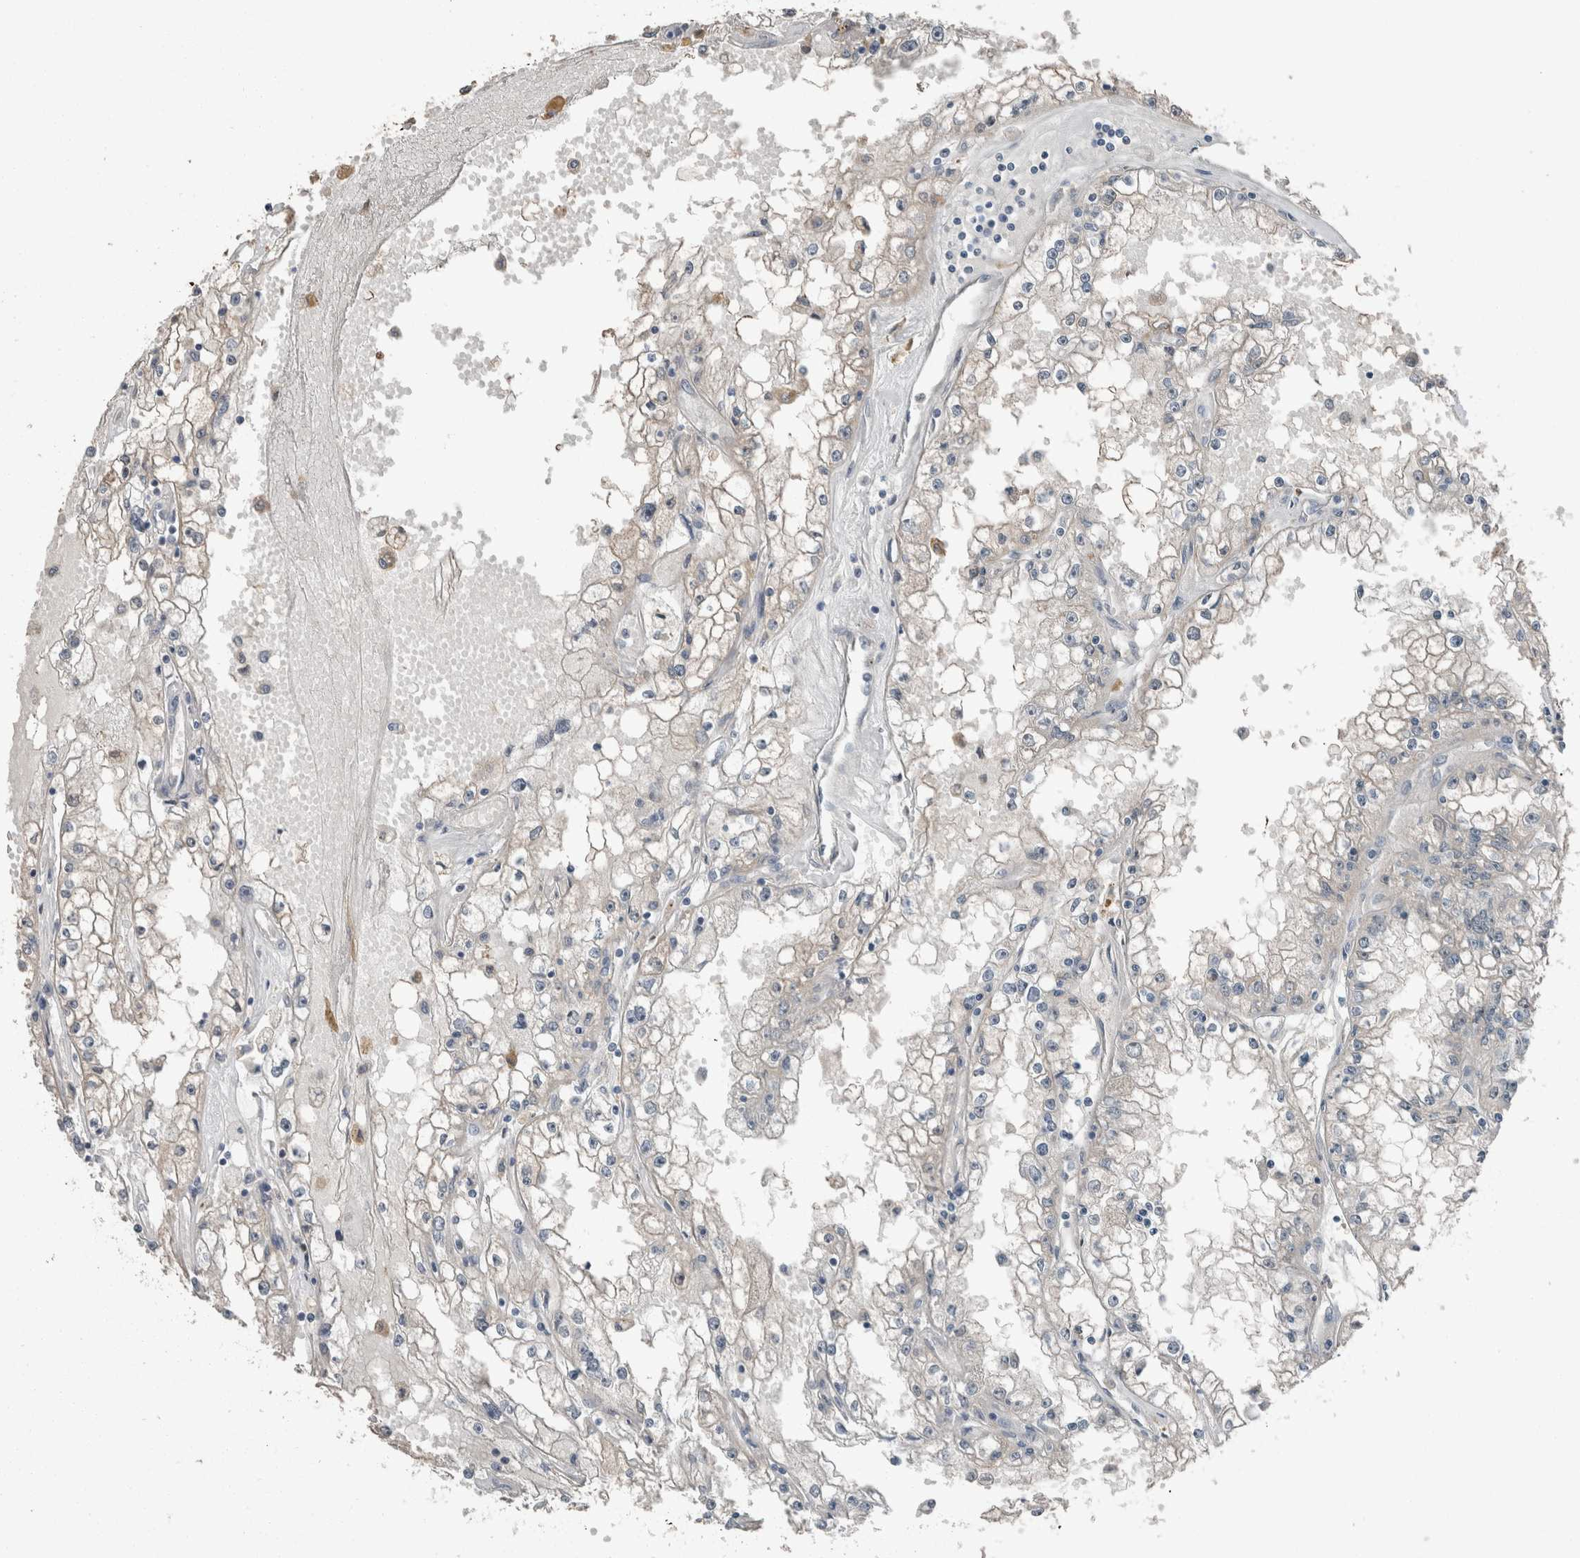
{"staining": {"intensity": "negative", "quantity": "none", "location": "none"}, "tissue": "renal cancer", "cell_type": "Tumor cells", "image_type": "cancer", "snomed": [{"axis": "morphology", "description": "Adenocarcinoma, NOS"}, {"axis": "topography", "description": "Kidney"}], "caption": "DAB immunohistochemical staining of human renal cancer displays no significant expression in tumor cells.", "gene": "KNTC1", "patient": {"sex": "male", "age": 56}}